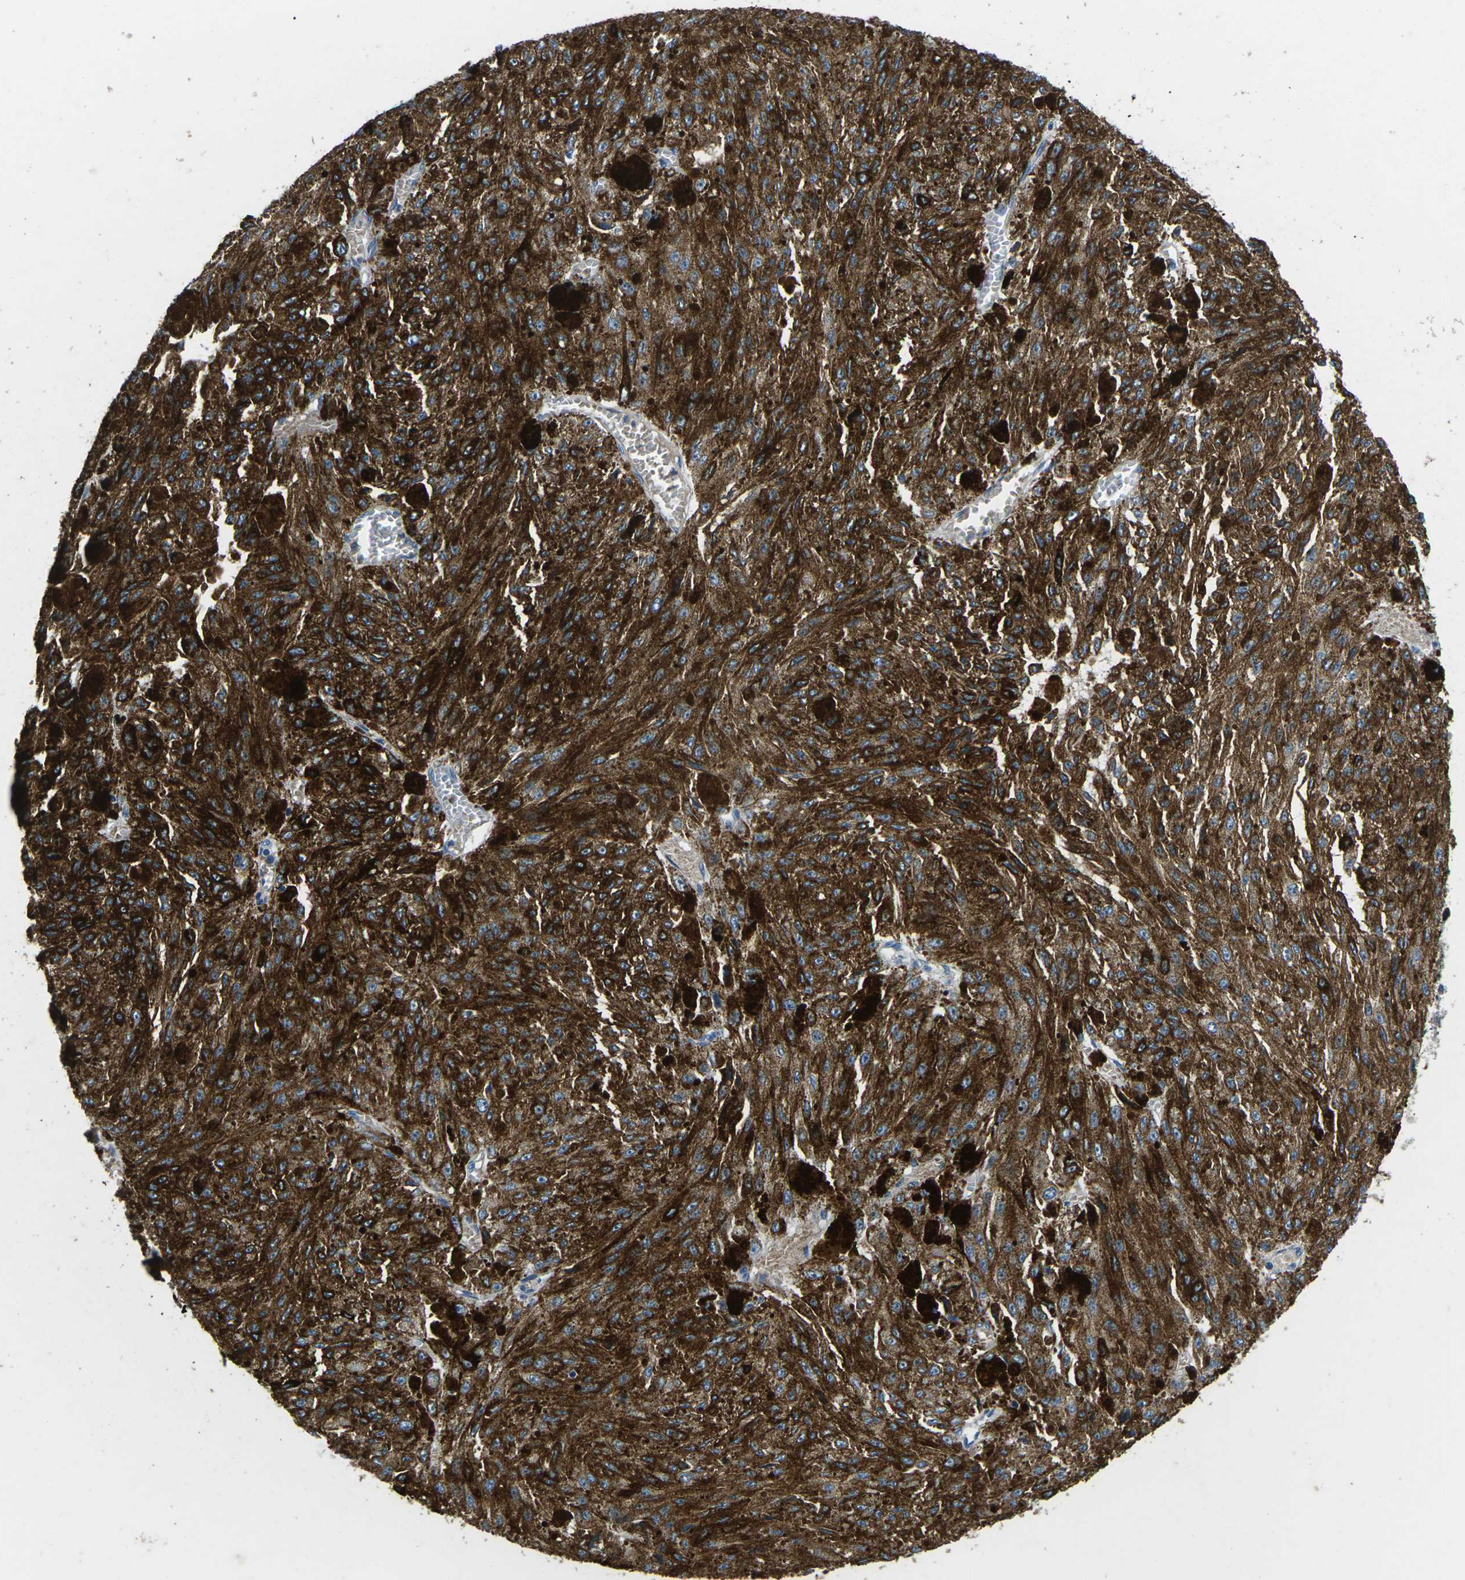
{"staining": {"intensity": "strong", "quantity": ">75%", "location": "cytoplasmic/membranous"}, "tissue": "melanoma", "cell_type": "Tumor cells", "image_type": "cancer", "snomed": [{"axis": "morphology", "description": "Malignant melanoma, NOS"}, {"axis": "topography", "description": "Other"}], "caption": "The micrograph exhibits immunohistochemical staining of melanoma. There is strong cytoplasmic/membranous positivity is present in approximately >75% of tumor cells. (Brightfield microscopy of DAB IHC at high magnification).", "gene": "PDCD6IP", "patient": {"sex": "male", "age": 79}}